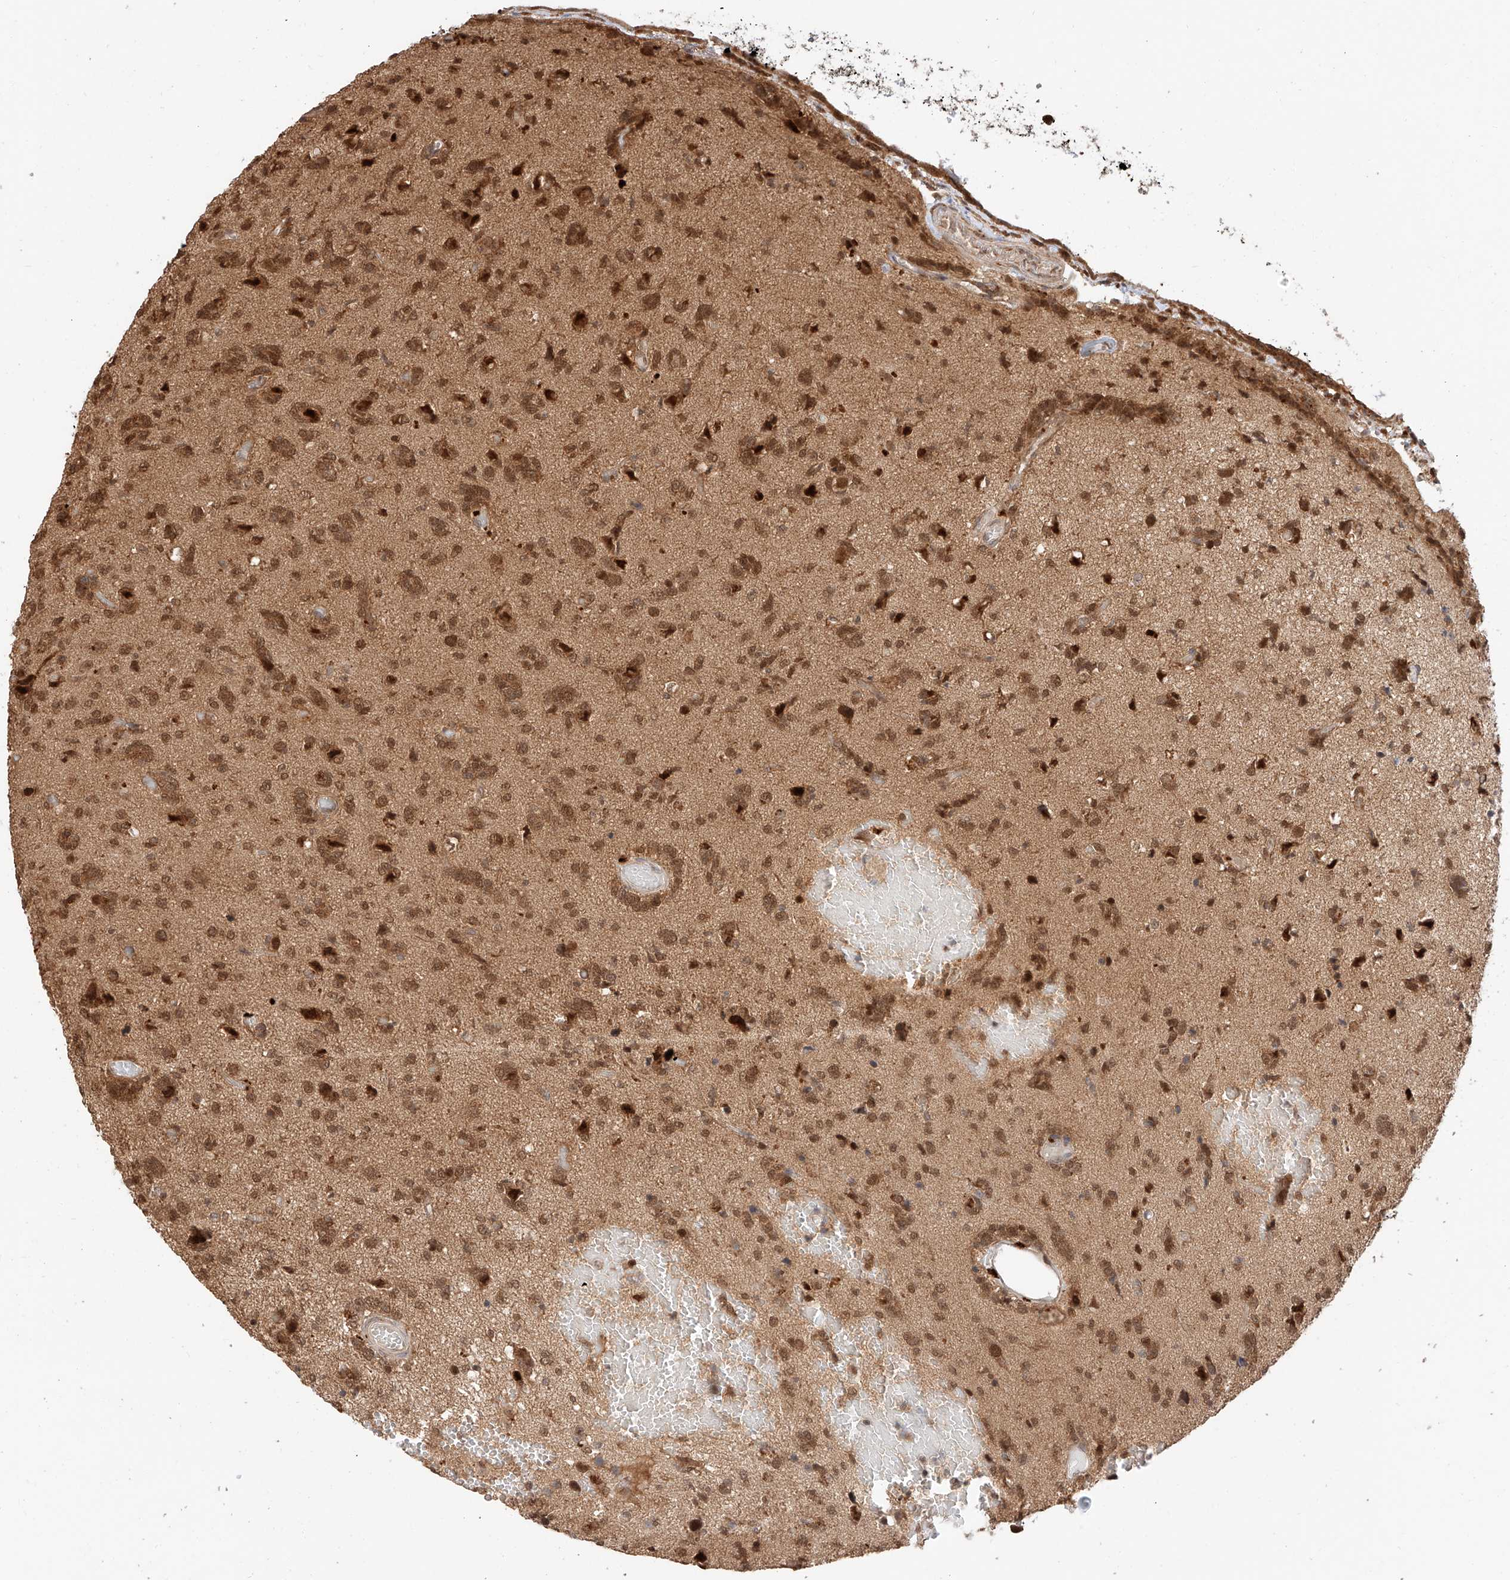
{"staining": {"intensity": "moderate", "quantity": ">75%", "location": "cytoplasmic/membranous,nuclear"}, "tissue": "glioma", "cell_type": "Tumor cells", "image_type": "cancer", "snomed": [{"axis": "morphology", "description": "Glioma, malignant, High grade"}, {"axis": "topography", "description": "Brain"}], "caption": "This is a photomicrograph of immunohistochemistry staining of glioma, which shows moderate expression in the cytoplasmic/membranous and nuclear of tumor cells.", "gene": "EIF4H", "patient": {"sex": "female", "age": 59}}